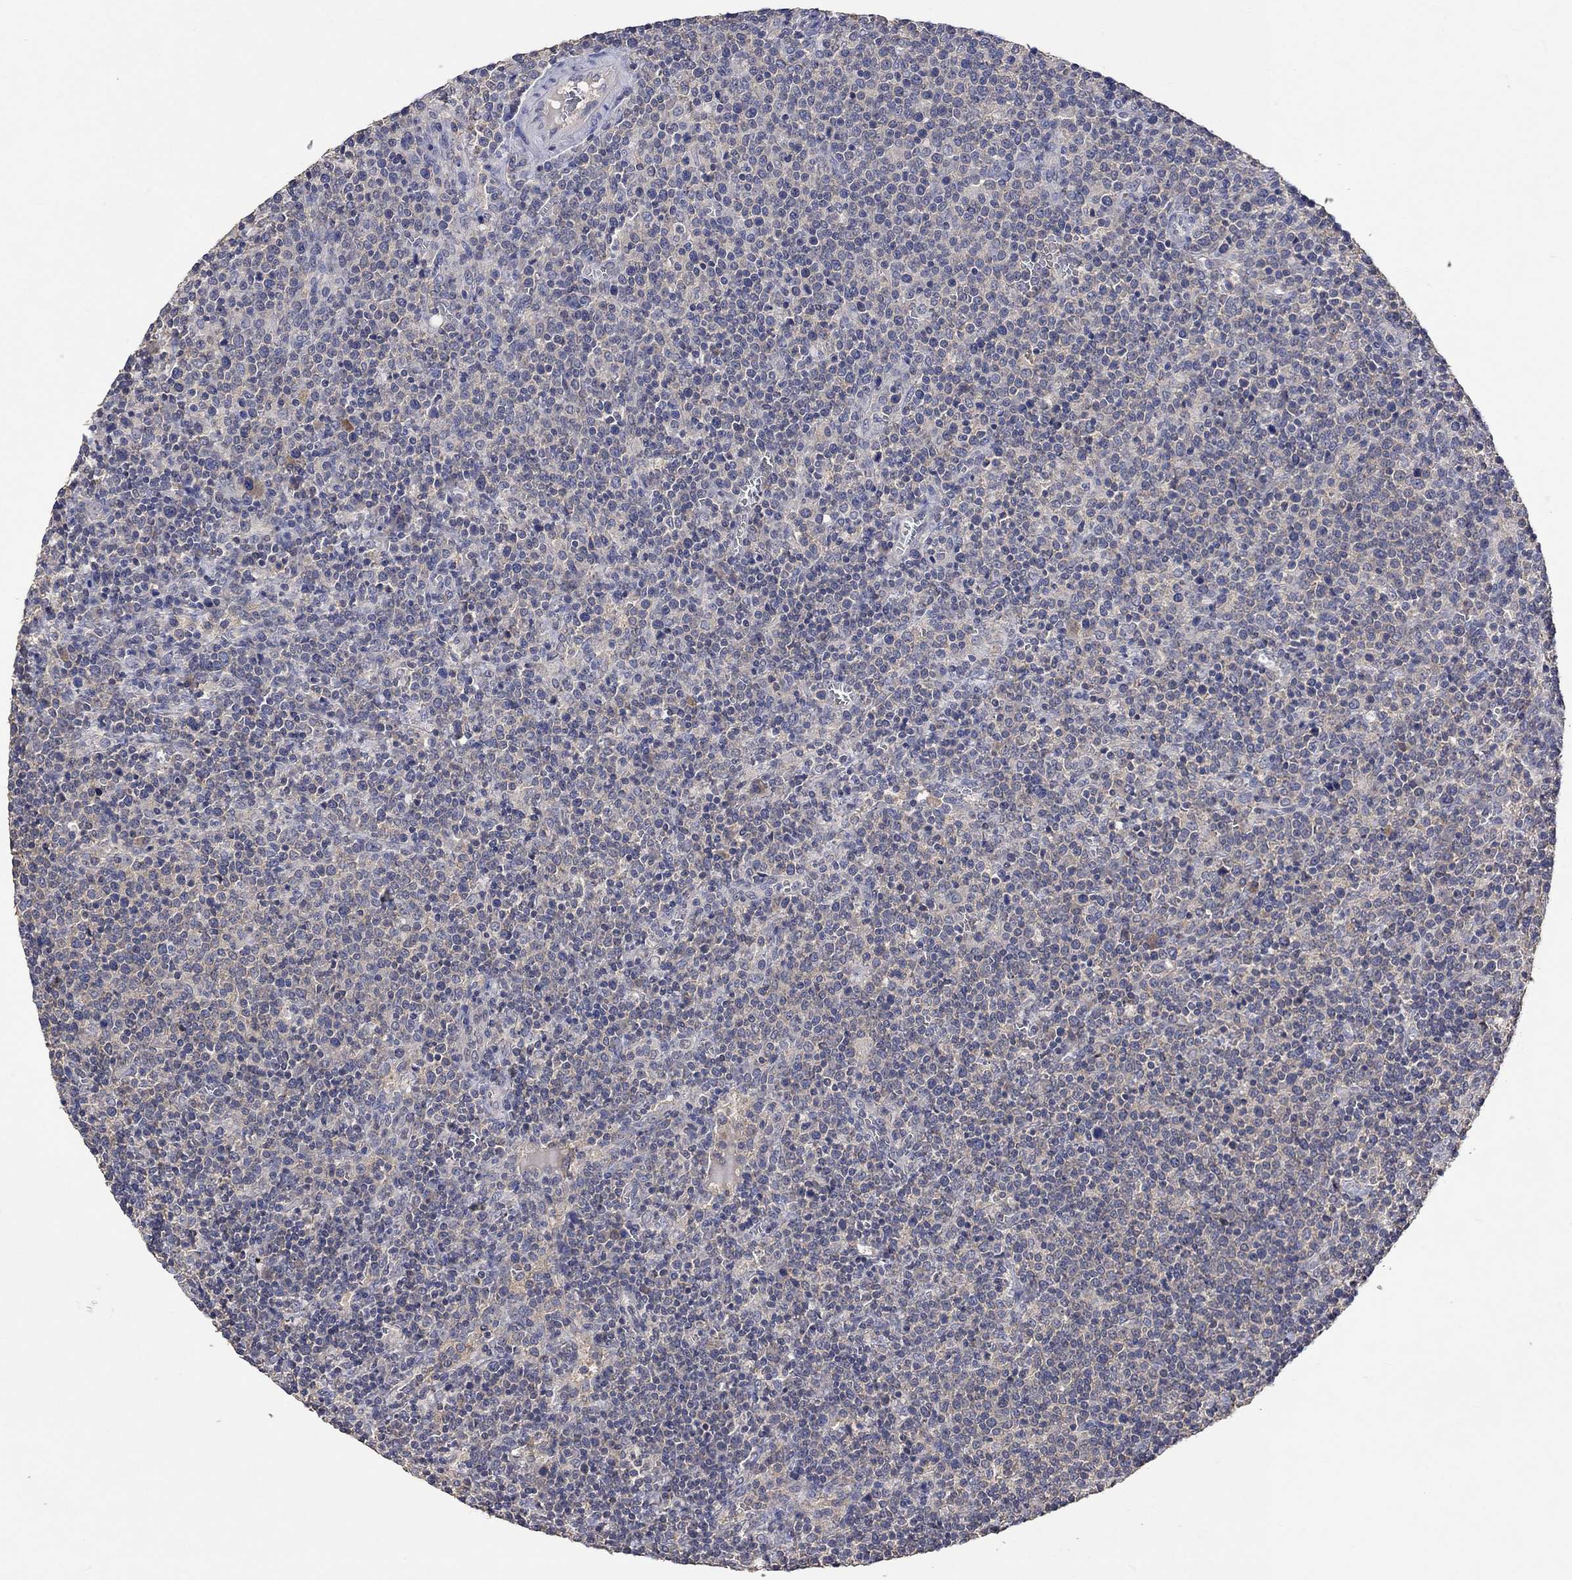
{"staining": {"intensity": "negative", "quantity": "none", "location": "none"}, "tissue": "lymphoma", "cell_type": "Tumor cells", "image_type": "cancer", "snomed": [{"axis": "morphology", "description": "Malignant lymphoma, non-Hodgkin's type, High grade"}, {"axis": "topography", "description": "Lymph node"}], "caption": "Immunohistochemistry histopathology image of human high-grade malignant lymphoma, non-Hodgkin's type stained for a protein (brown), which shows no positivity in tumor cells. (DAB (3,3'-diaminobenzidine) immunohistochemistry with hematoxylin counter stain).", "gene": "PTPN20", "patient": {"sex": "male", "age": 61}}